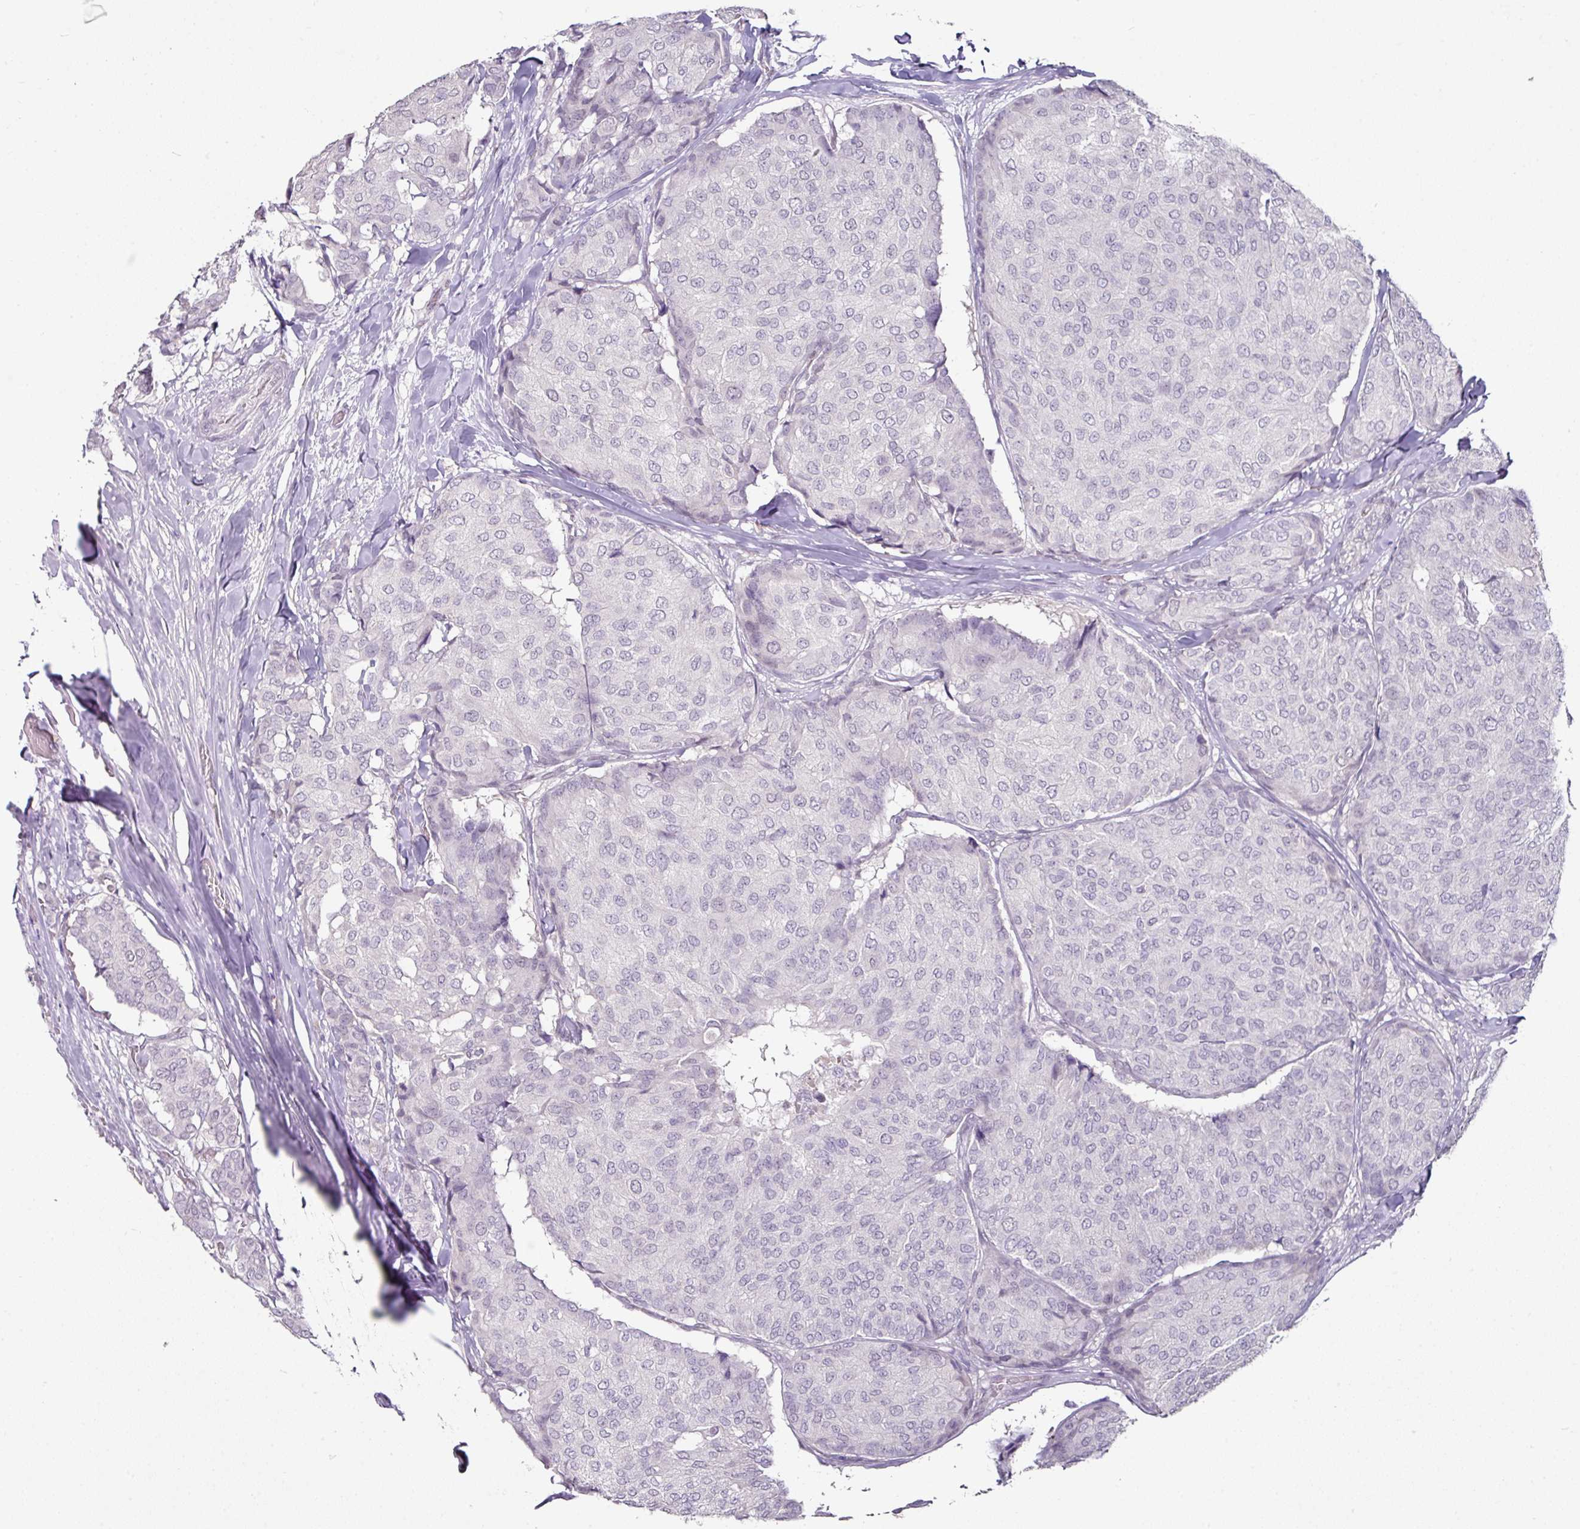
{"staining": {"intensity": "negative", "quantity": "none", "location": "none"}, "tissue": "breast cancer", "cell_type": "Tumor cells", "image_type": "cancer", "snomed": [{"axis": "morphology", "description": "Duct carcinoma"}, {"axis": "topography", "description": "Breast"}], "caption": "High magnification brightfield microscopy of breast cancer stained with DAB (3,3'-diaminobenzidine) (brown) and counterstained with hematoxylin (blue): tumor cells show no significant staining.", "gene": "ELK1", "patient": {"sex": "female", "age": 75}}